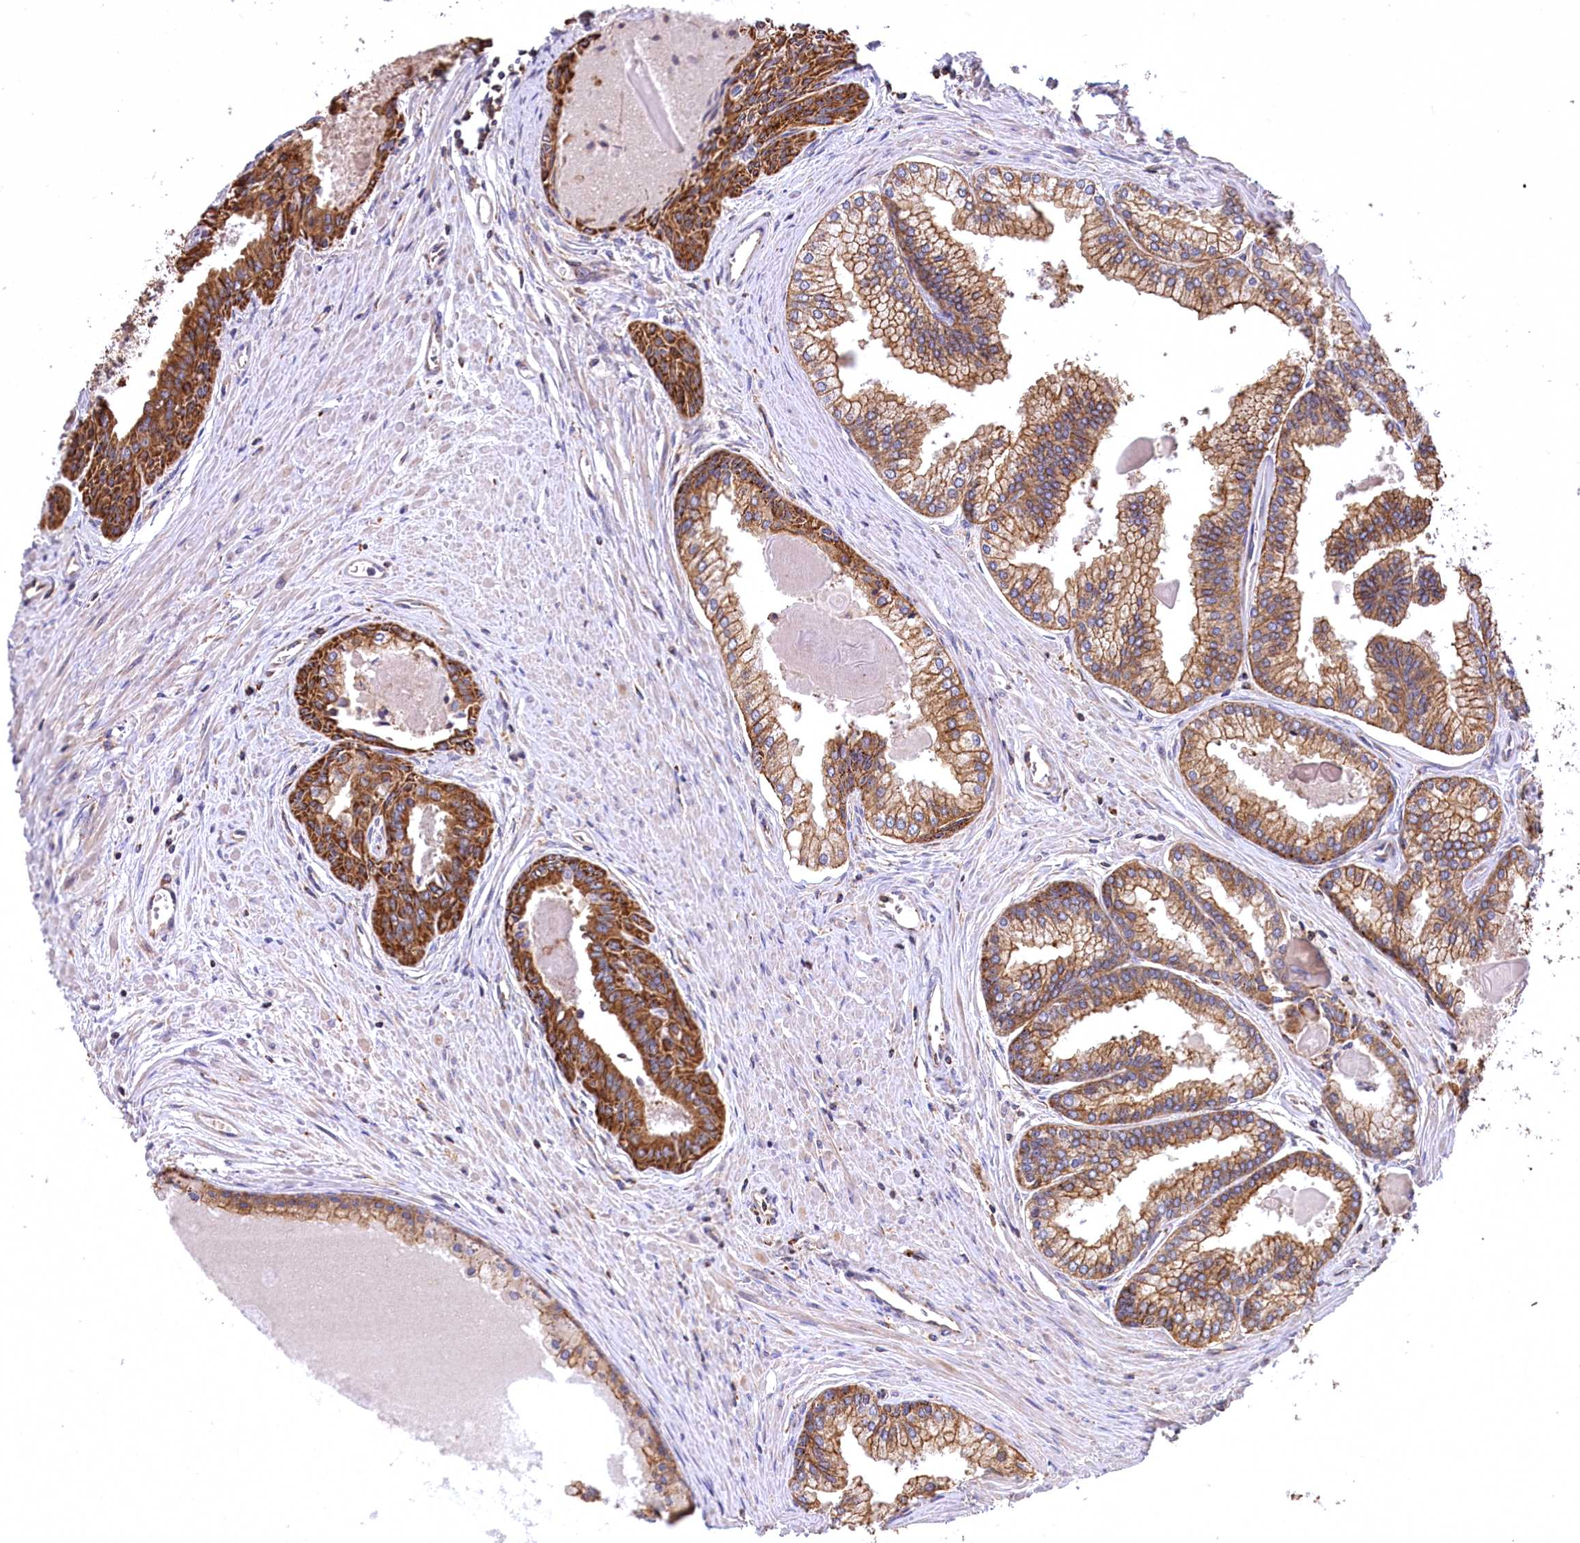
{"staining": {"intensity": "moderate", "quantity": ">75%", "location": "cytoplasmic/membranous"}, "tissue": "prostate cancer", "cell_type": "Tumor cells", "image_type": "cancer", "snomed": [{"axis": "morphology", "description": "Adenocarcinoma, High grade"}, {"axis": "topography", "description": "Prostate"}], "caption": "Immunohistochemistry (IHC) photomicrograph of neoplastic tissue: prostate adenocarcinoma (high-grade) stained using immunohistochemistry exhibits medium levels of moderate protein expression localized specifically in the cytoplasmic/membranous of tumor cells, appearing as a cytoplasmic/membranous brown color.", "gene": "CARD19", "patient": {"sex": "male", "age": 68}}